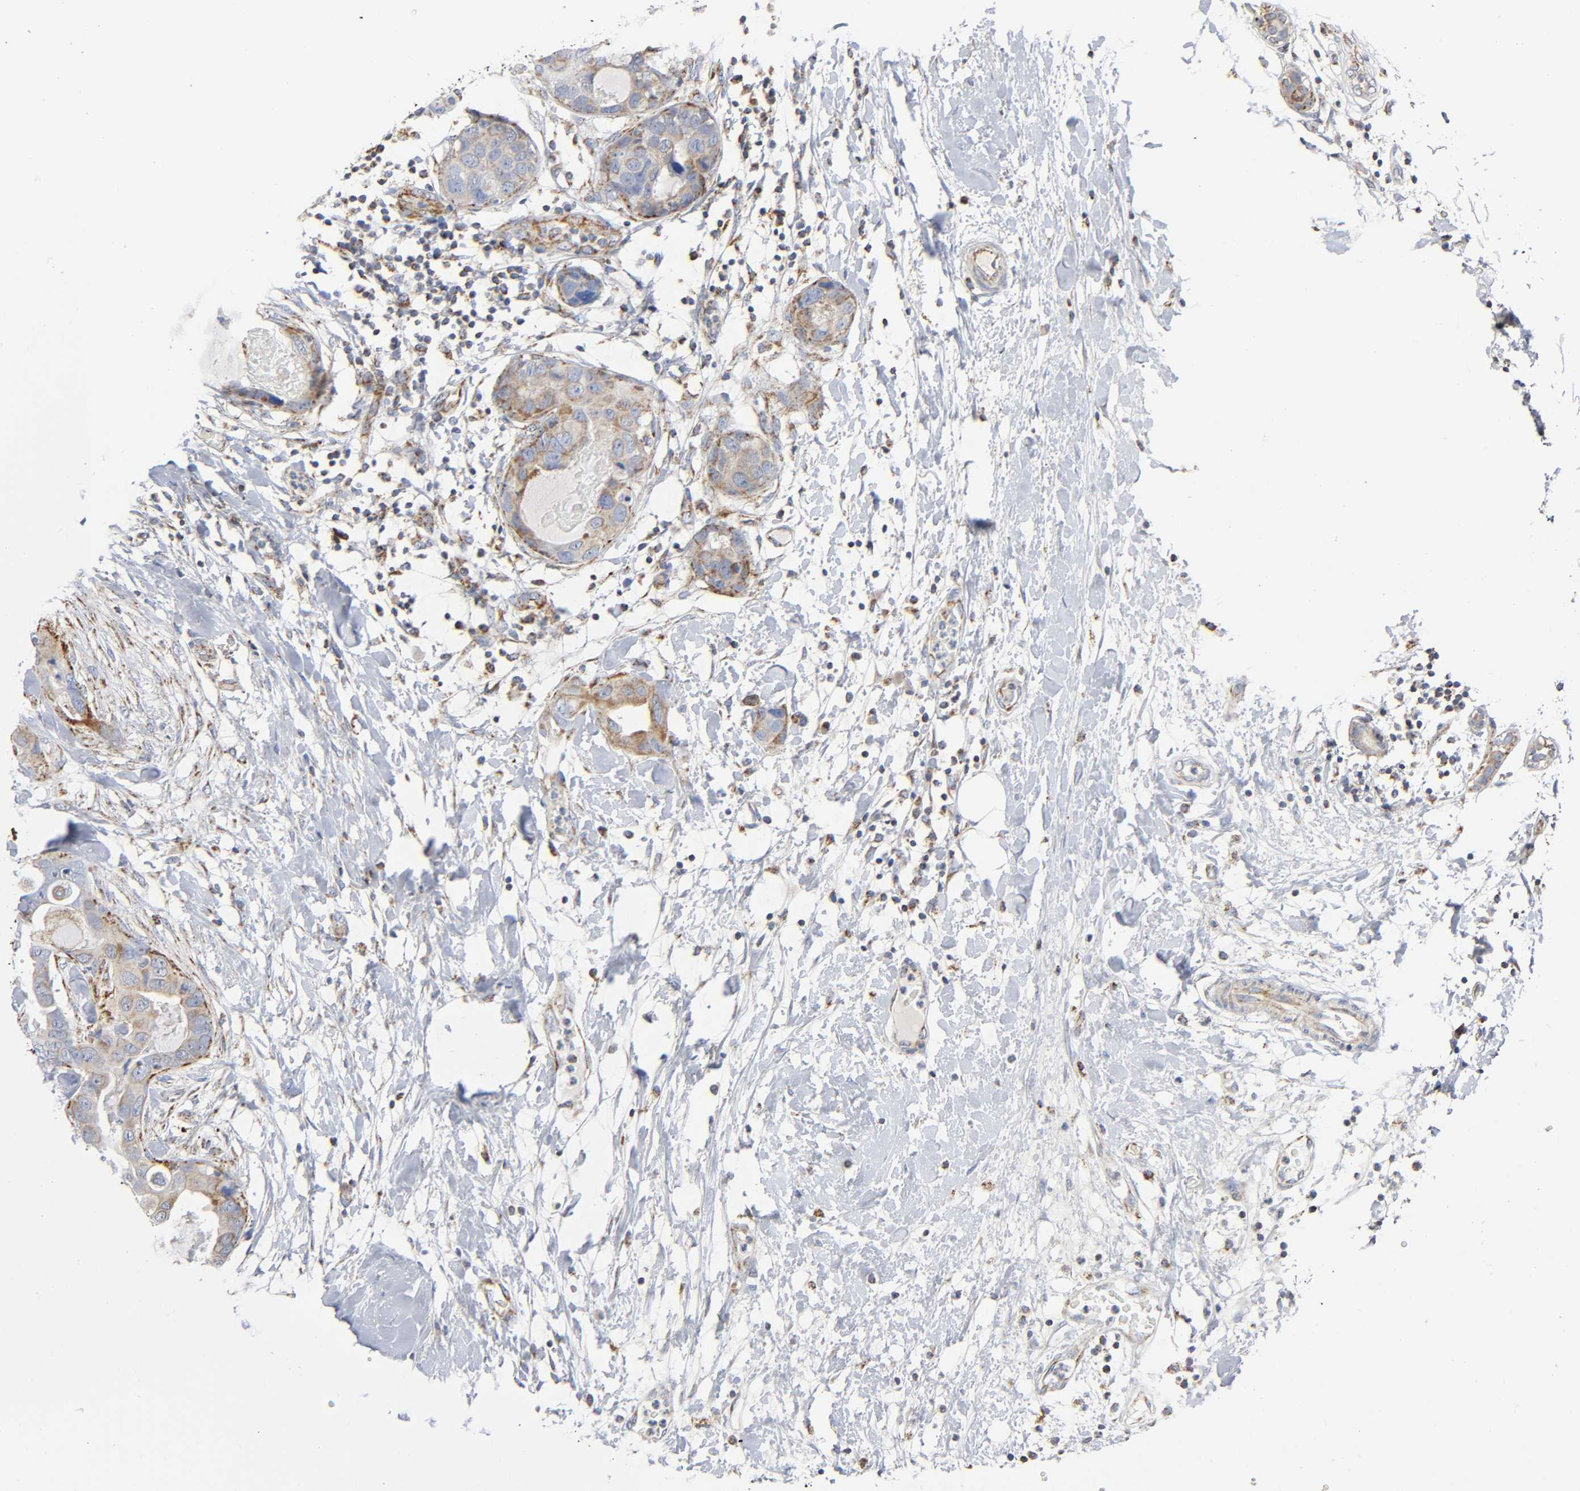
{"staining": {"intensity": "moderate", "quantity": "25%-75%", "location": "cytoplasmic/membranous"}, "tissue": "breast cancer", "cell_type": "Tumor cells", "image_type": "cancer", "snomed": [{"axis": "morphology", "description": "Duct carcinoma"}, {"axis": "topography", "description": "Breast"}], "caption": "About 25%-75% of tumor cells in breast cancer (infiltrating ductal carcinoma) display moderate cytoplasmic/membranous protein expression as visualized by brown immunohistochemical staining.", "gene": "BAK1", "patient": {"sex": "female", "age": 40}}